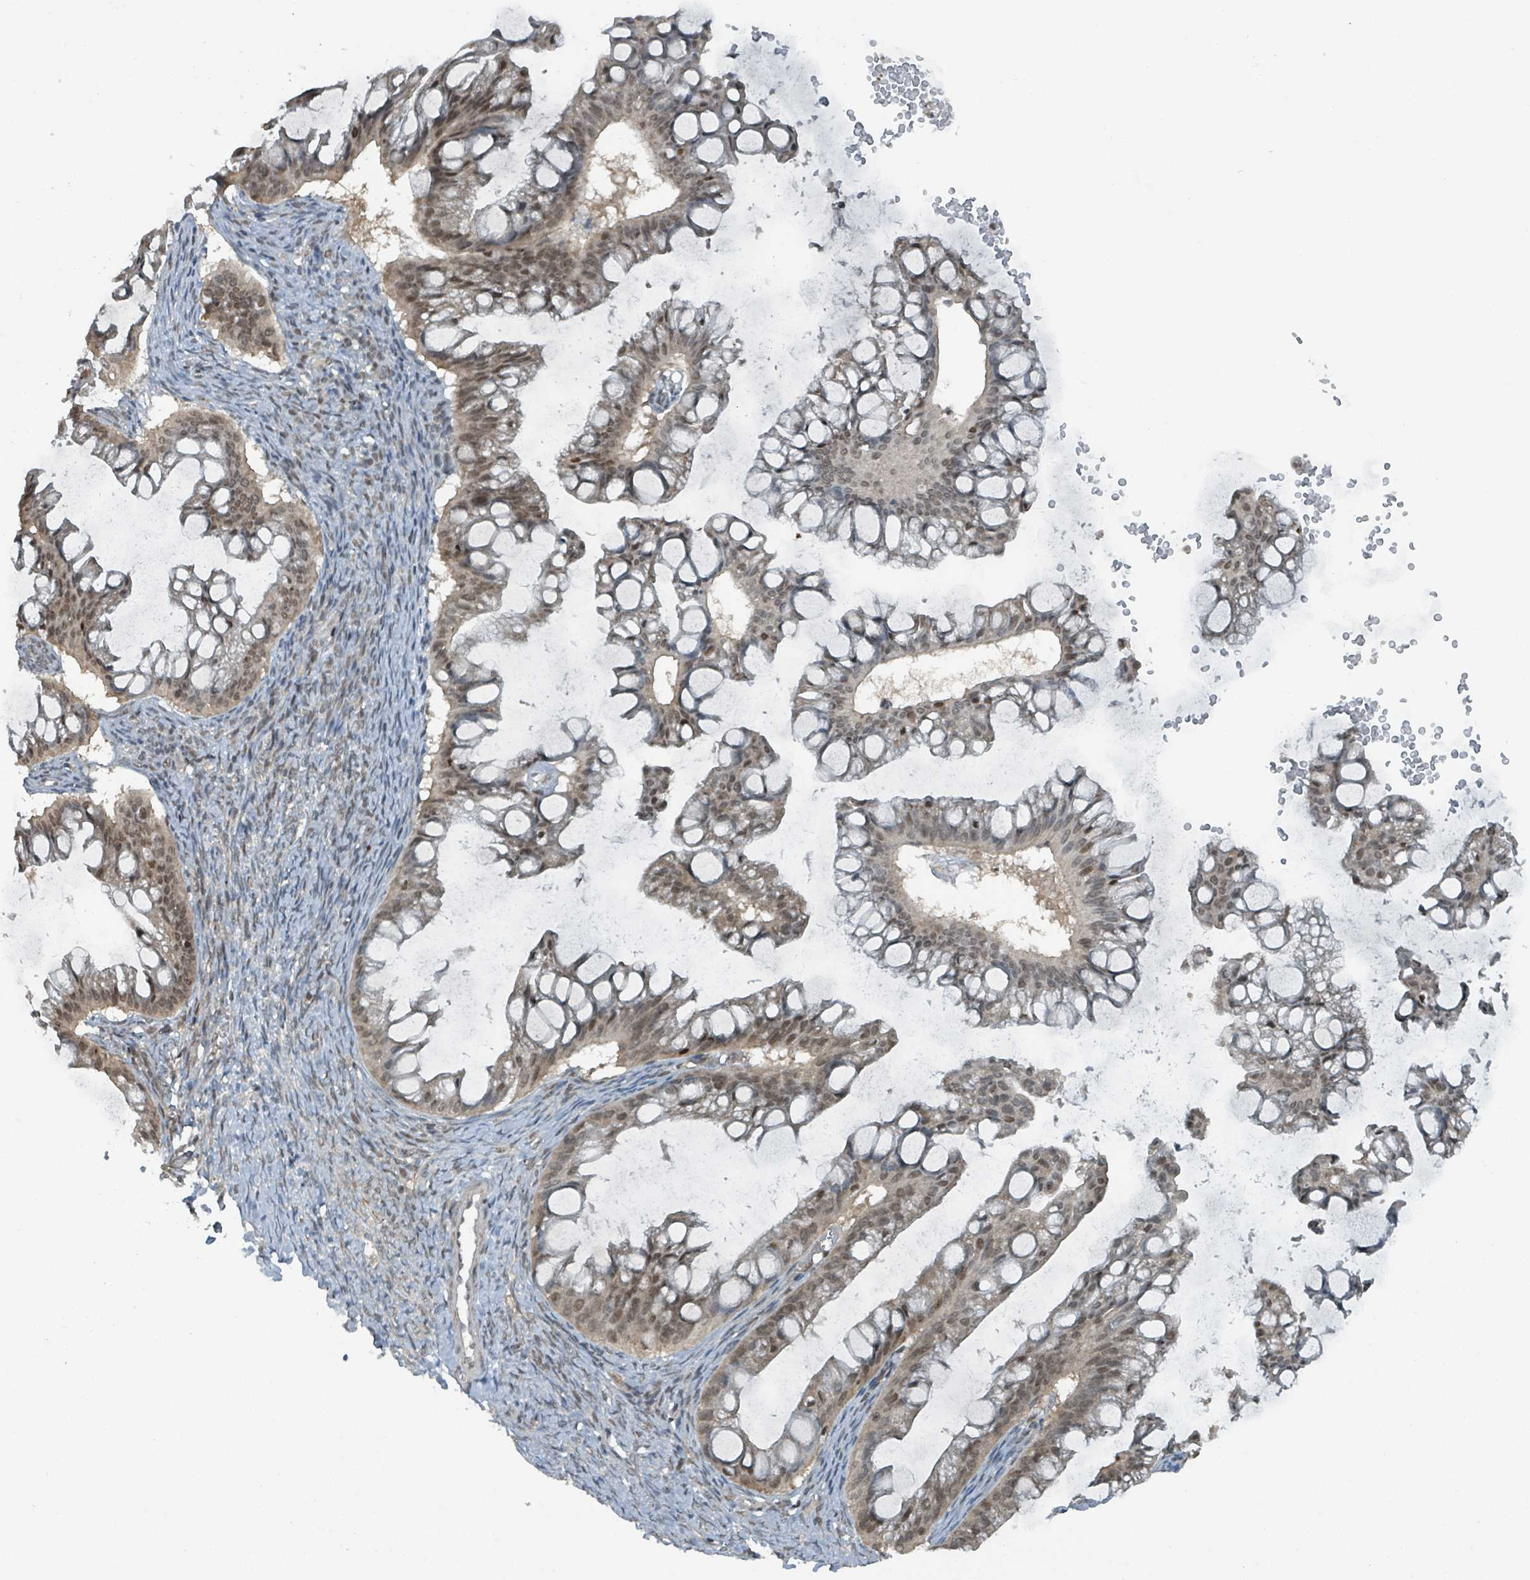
{"staining": {"intensity": "weak", "quantity": "25%-75%", "location": "nuclear"}, "tissue": "ovarian cancer", "cell_type": "Tumor cells", "image_type": "cancer", "snomed": [{"axis": "morphology", "description": "Cystadenocarcinoma, mucinous, NOS"}, {"axis": "topography", "description": "Ovary"}], "caption": "Protein staining demonstrates weak nuclear positivity in approximately 25%-75% of tumor cells in ovarian mucinous cystadenocarcinoma.", "gene": "PHIP", "patient": {"sex": "female", "age": 73}}